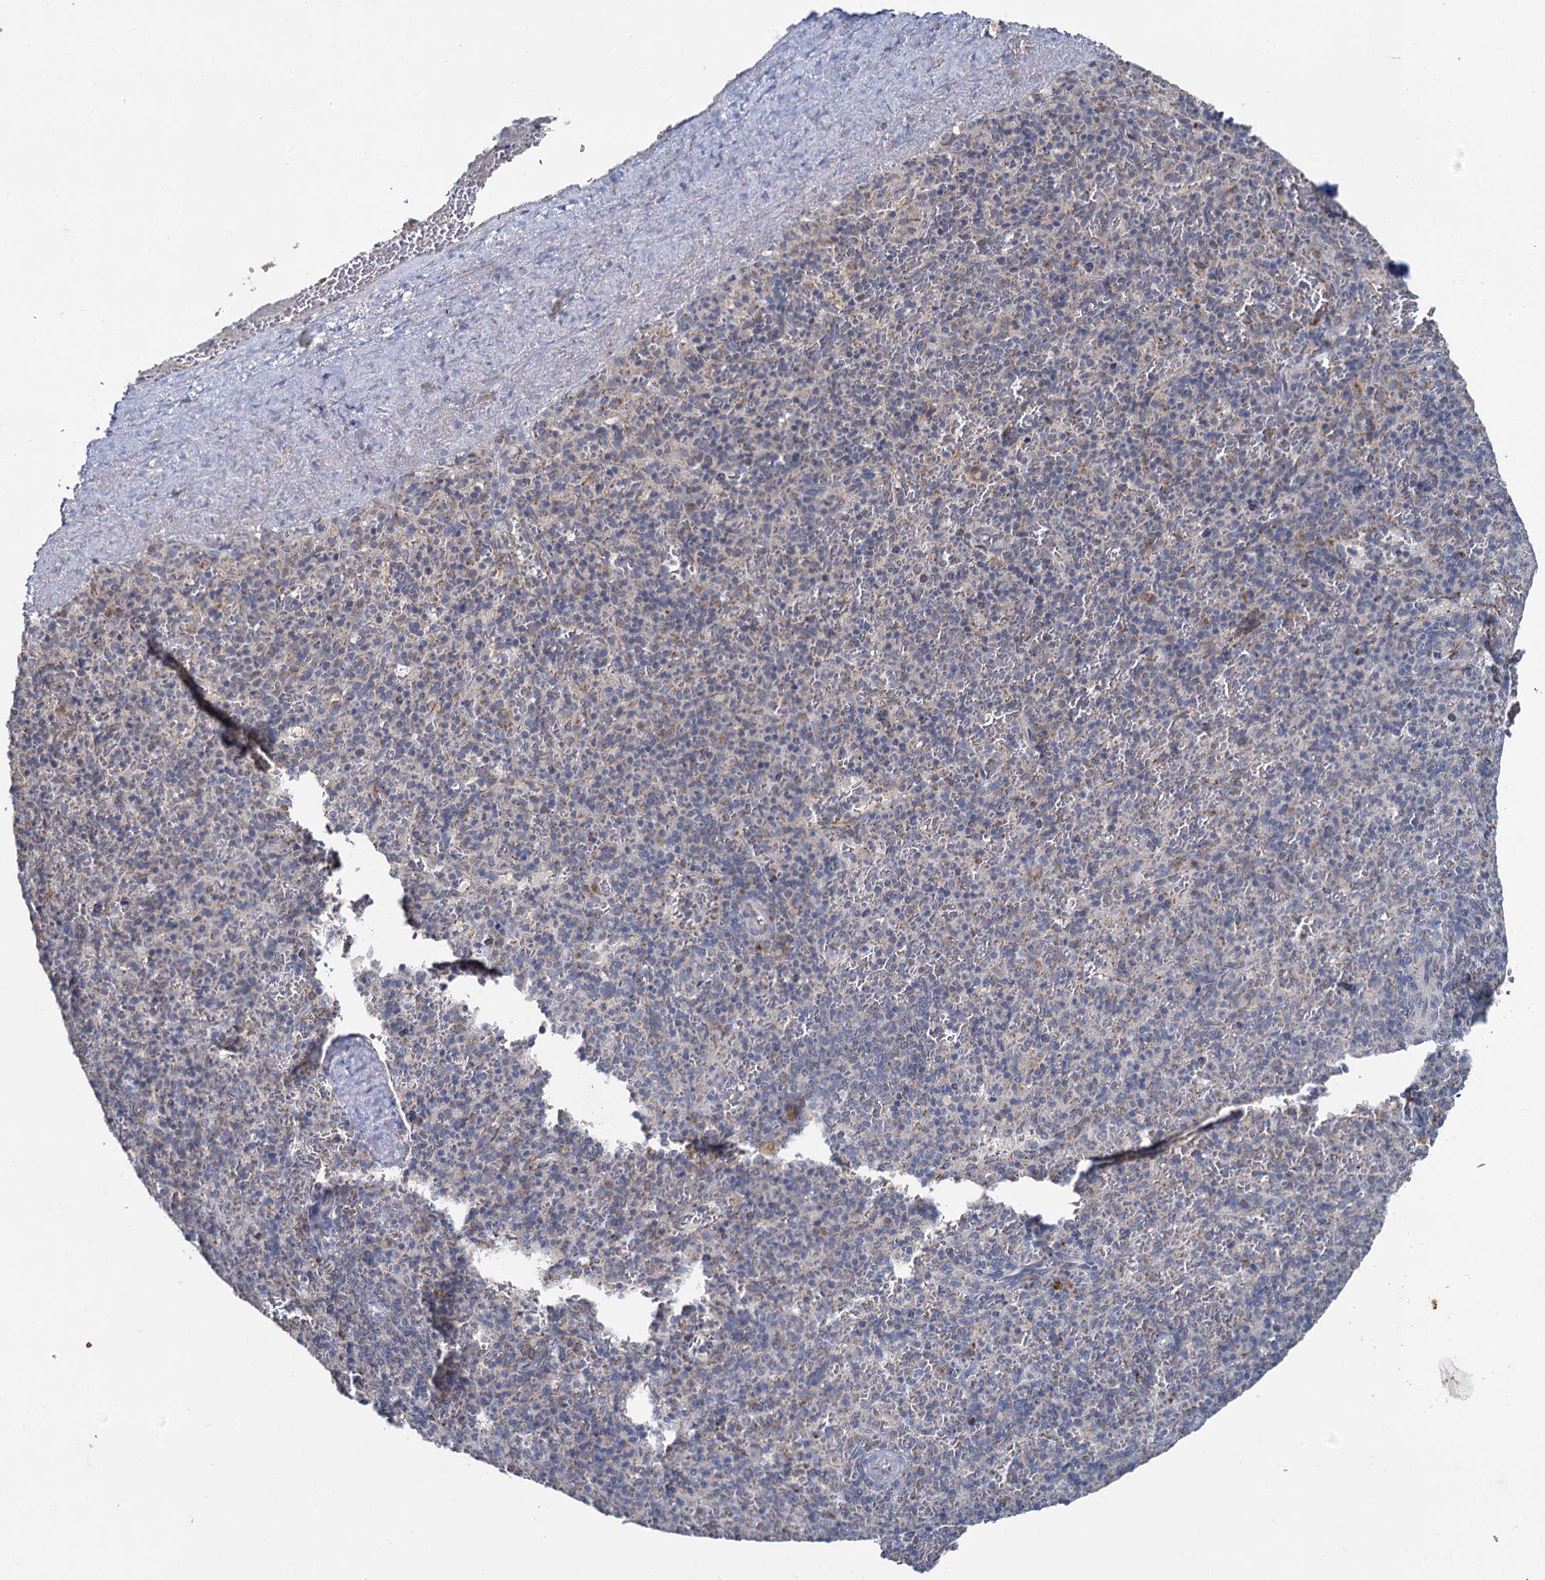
{"staining": {"intensity": "negative", "quantity": "none", "location": "none"}, "tissue": "spleen", "cell_type": "Cells in red pulp", "image_type": "normal", "snomed": [{"axis": "morphology", "description": "Normal tissue, NOS"}, {"axis": "topography", "description": "Spleen"}], "caption": "DAB immunohistochemical staining of normal spleen exhibits no significant positivity in cells in red pulp.", "gene": "METTL4", "patient": {"sex": "male", "age": 82}}